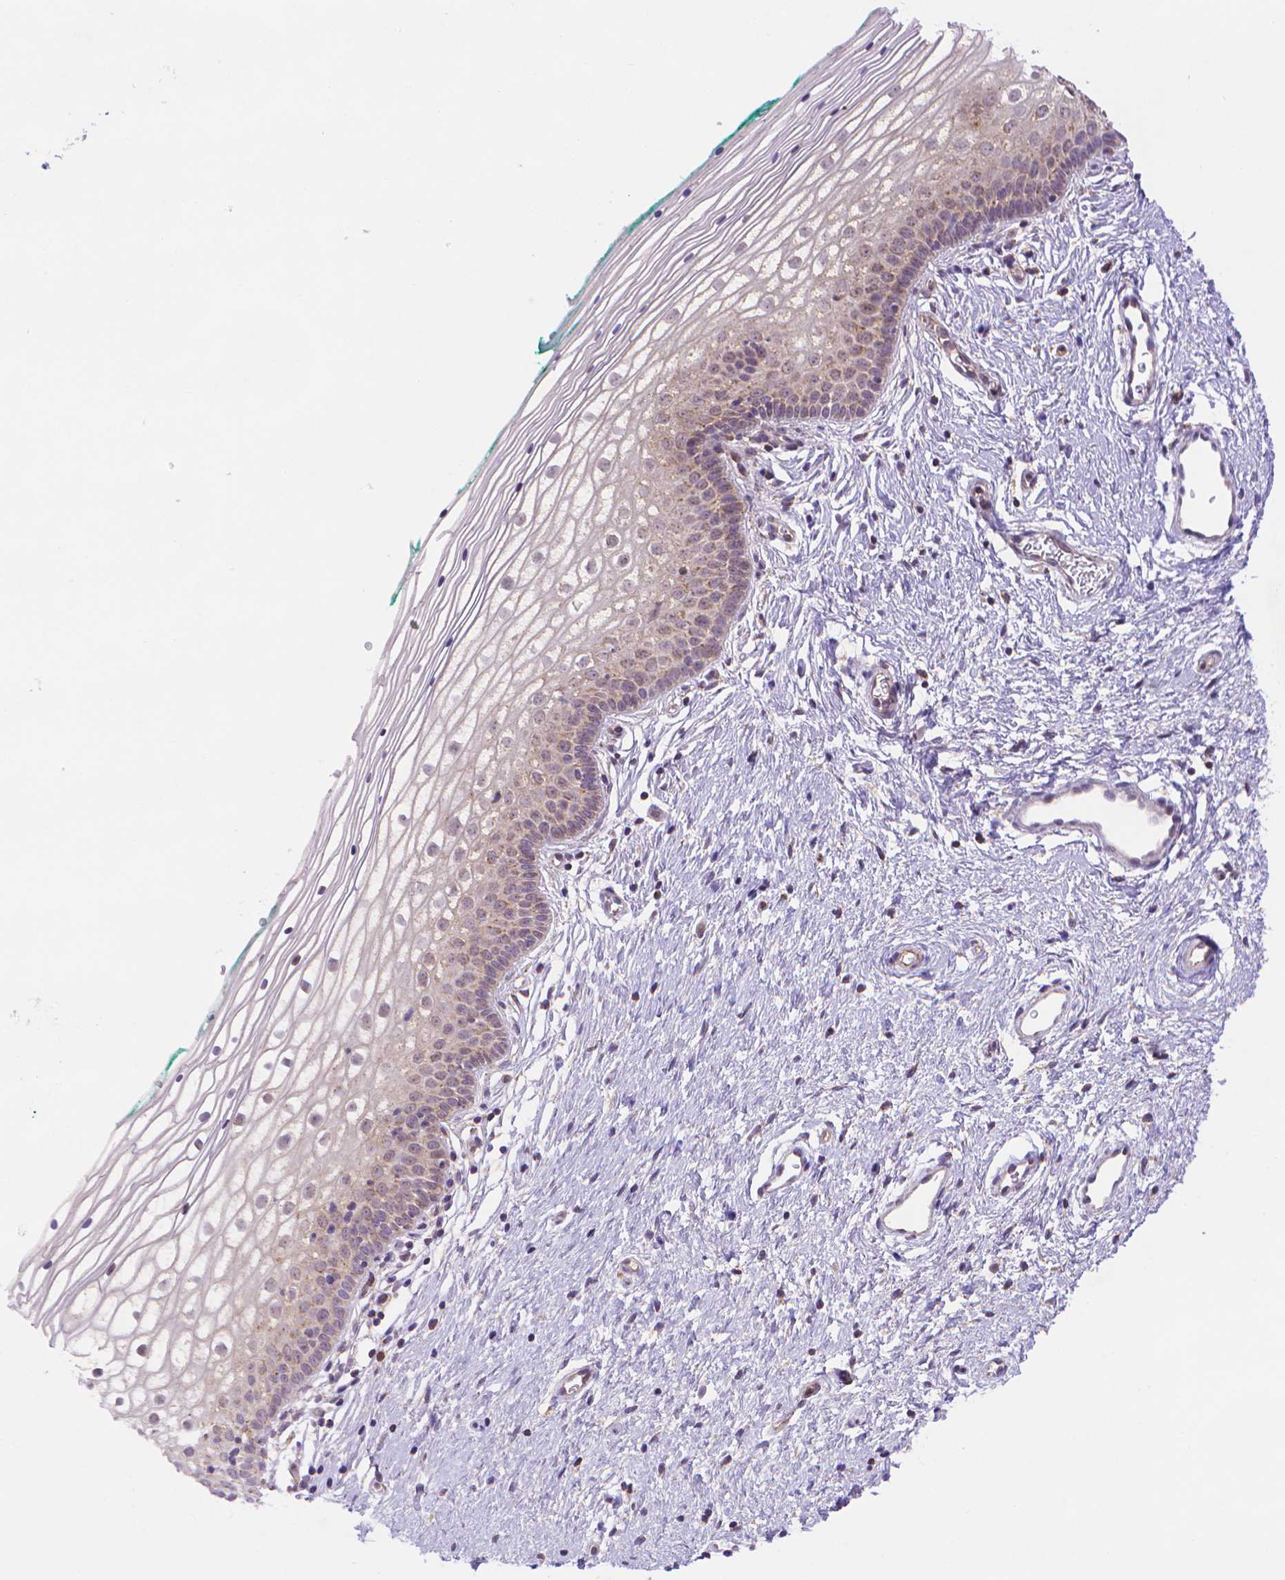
{"staining": {"intensity": "weak", "quantity": "<25%", "location": "cytoplasmic/membranous"}, "tissue": "vagina", "cell_type": "Squamous epithelial cells", "image_type": "normal", "snomed": [{"axis": "morphology", "description": "Normal tissue, NOS"}, {"axis": "topography", "description": "Vagina"}], "caption": "High power microscopy image of an IHC photomicrograph of normal vagina, revealing no significant staining in squamous epithelial cells.", "gene": "CYYR1", "patient": {"sex": "female", "age": 36}}